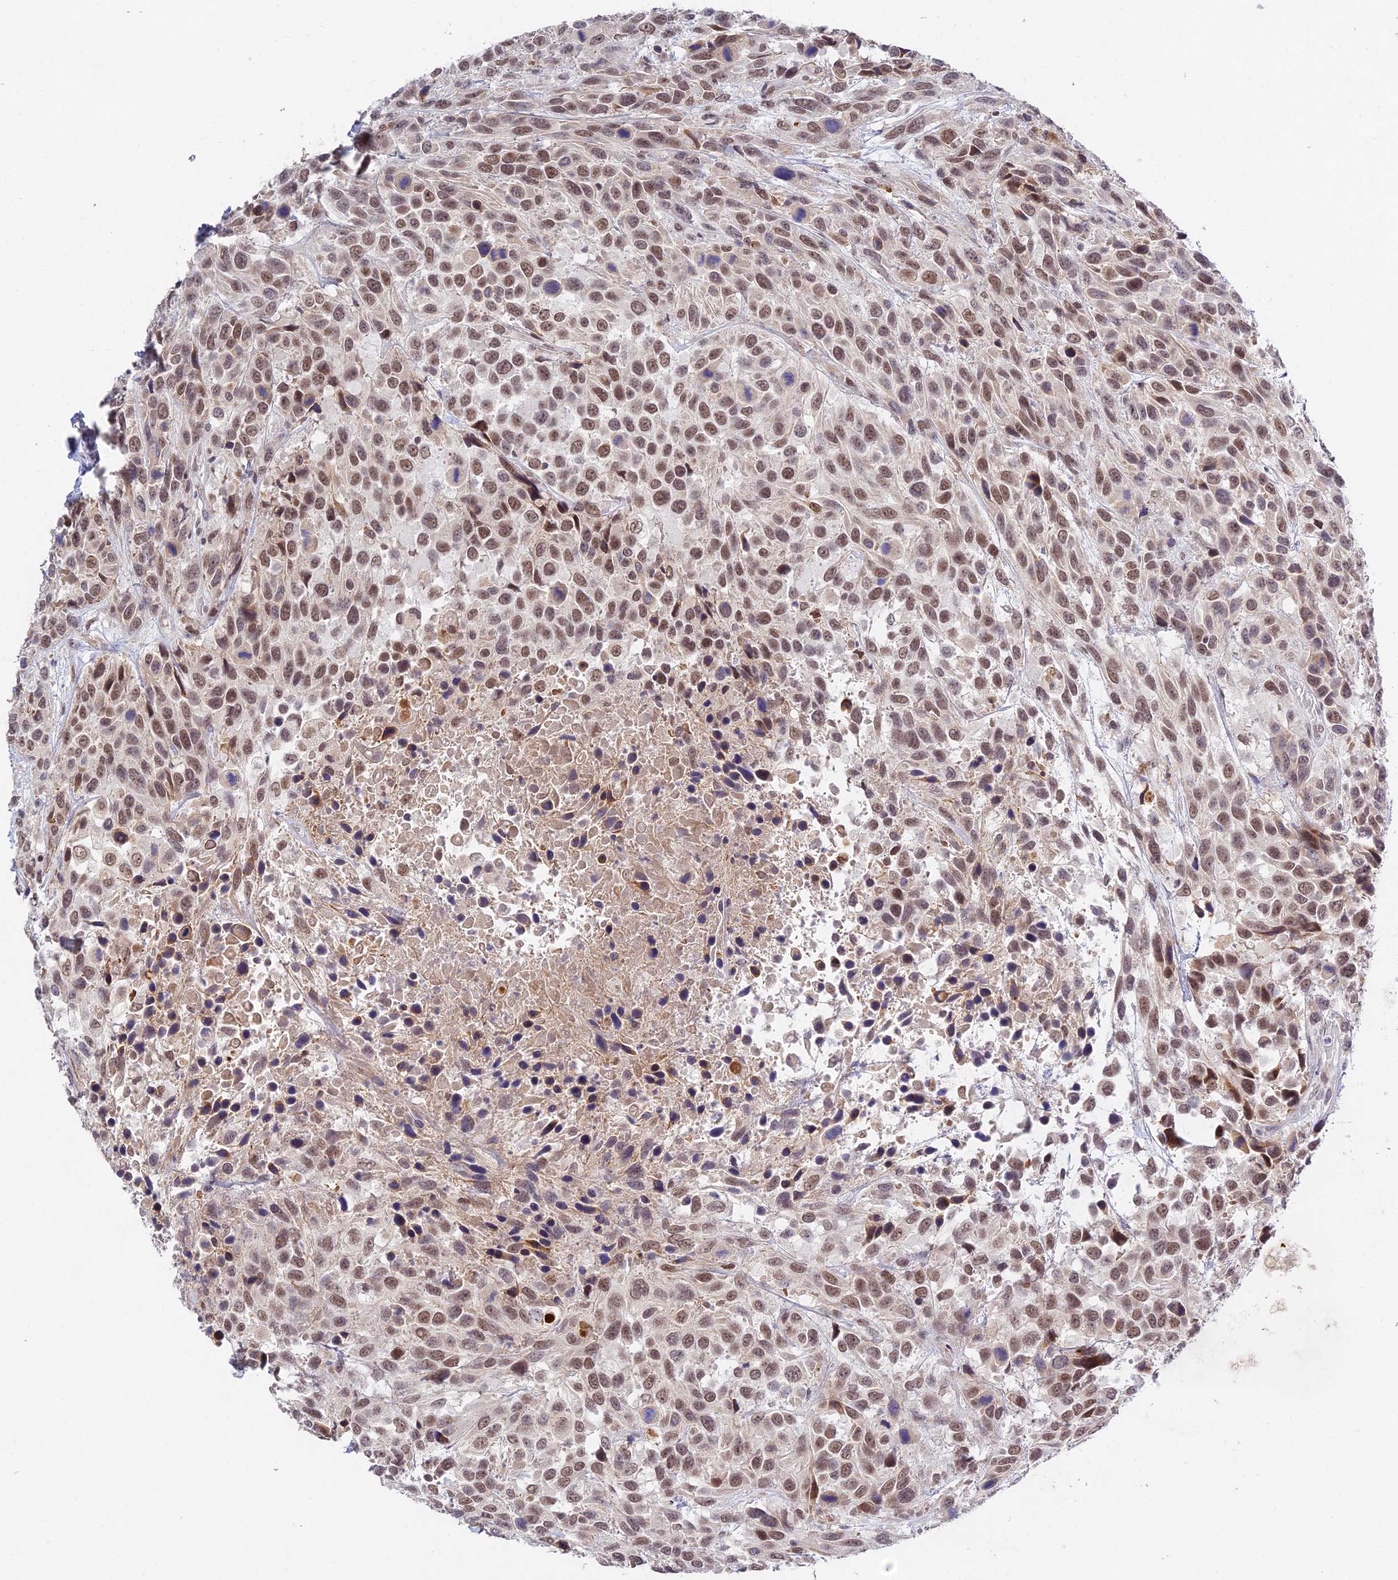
{"staining": {"intensity": "moderate", "quantity": ">75%", "location": "nuclear"}, "tissue": "urothelial cancer", "cell_type": "Tumor cells", "image_type": "cancer", "snomed": [{"axis": "morphology", "description": "Urothelial carcinoma, High grade"}, {"axis": "topography", "description": "Urinary bladder"}], "caption": "Moderate nuclear positivity is appreciated in approximately >75% of tumor cells in urothelial carcinoma (high-grade).", "gene": "RAVER1", "patient": {"sex": "female", "age": 70}}